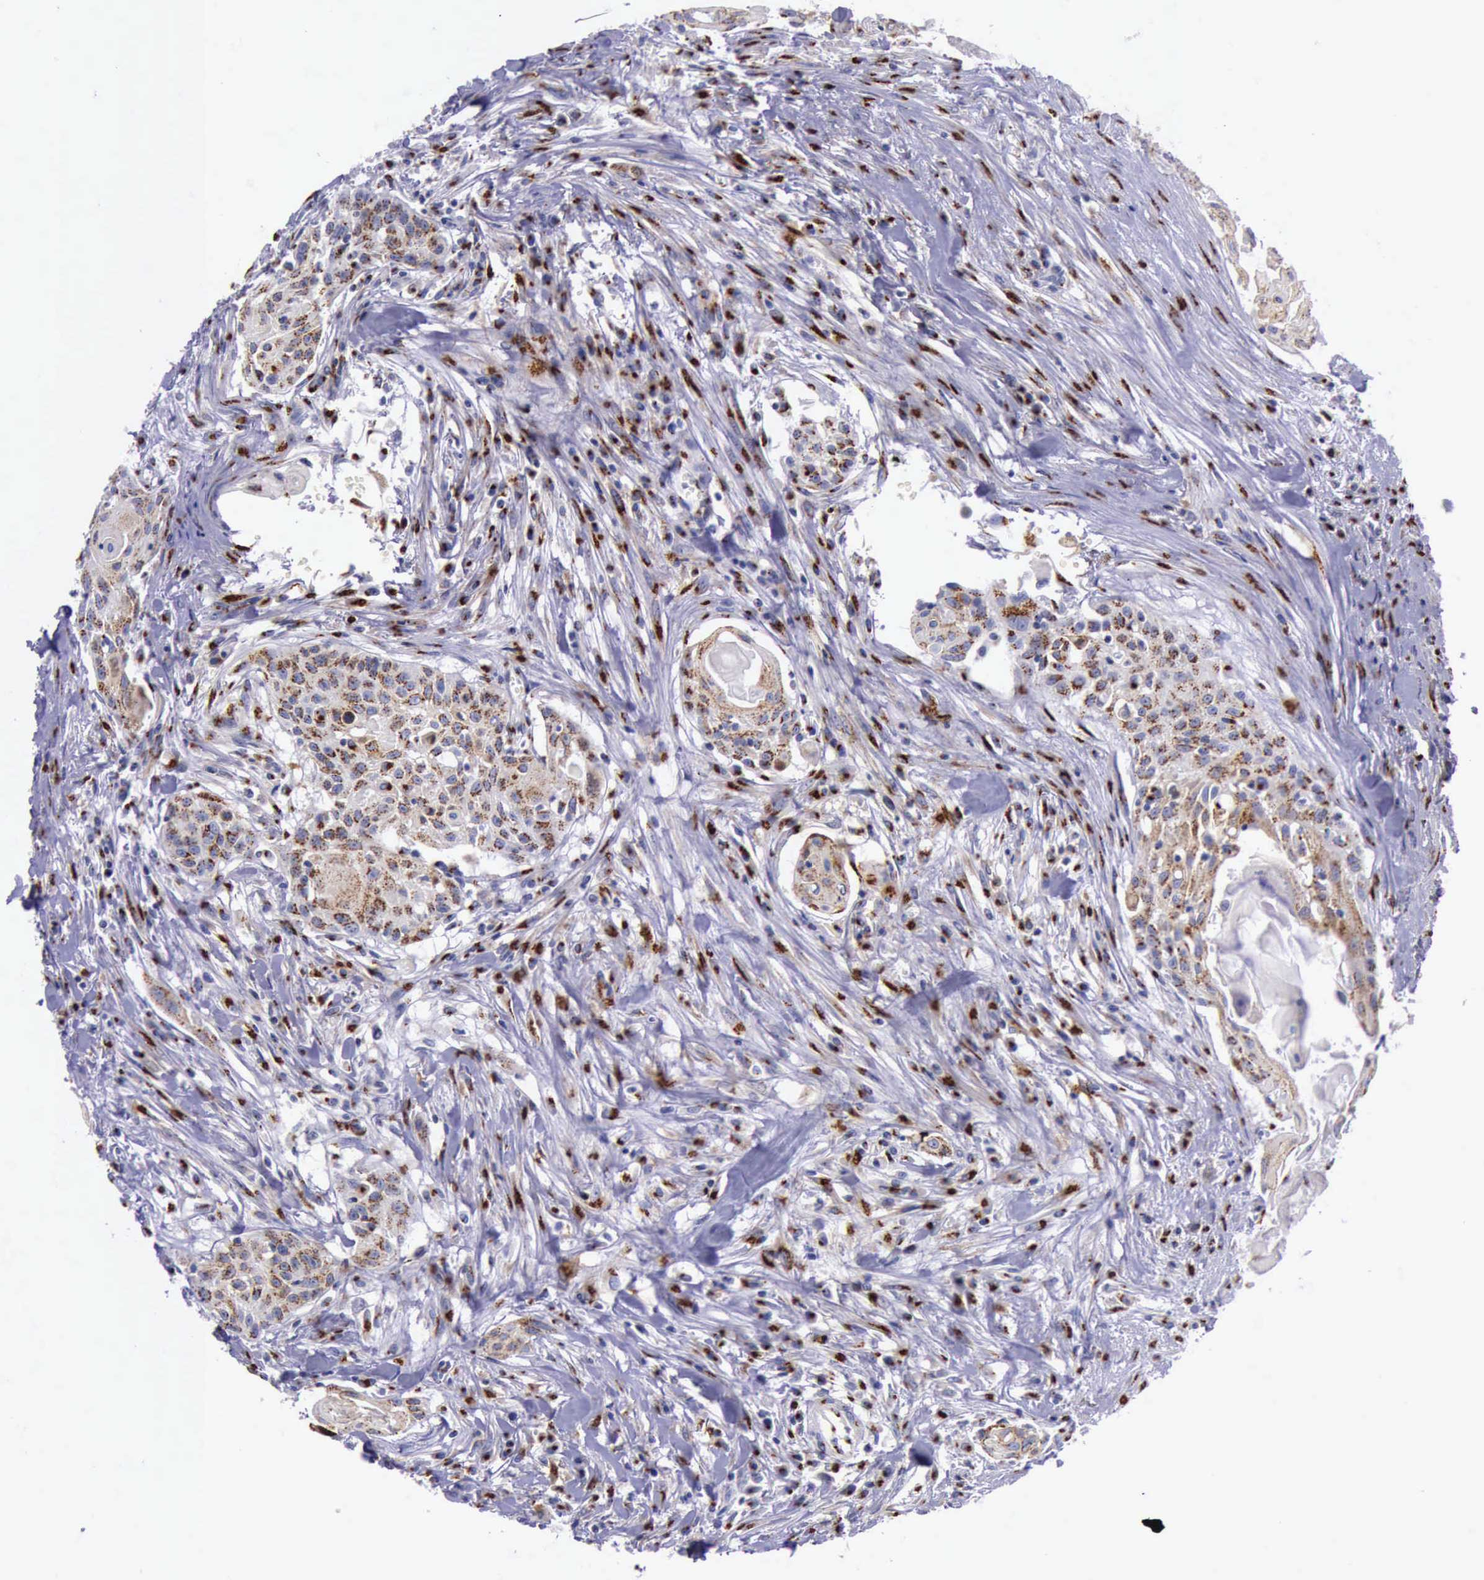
{"staining": {"intensity": "strong", "quantity": ">75%", "location": "cytoplasmic/membranous"}, "tissue": "head and neck cancer", "cell_type": "Tumor cells", "image_type": "cancer", "snomed": [{"axis": "morphology", "description": "Squamous cell carcinoma, NOS"}, {"axis": "morphology", "description": "Squamous cell carcinoma, metastatic, NOS"}, {"axis": "topography", "description": "Lymph node"}, {"axis": "topography", "description": "Salivary gland"}, {"axis": "topography", "description": "Head-Neck"}], "caption": "Immunohistochemical staining of squamous cell carcinoma (head and neck) exhibits high levels of strong cytoplasmic/membranous protein staining in about >75% of tumor cells.", "gene": "GOLGA5", "patient": {"sex": "female", "age": 74}}